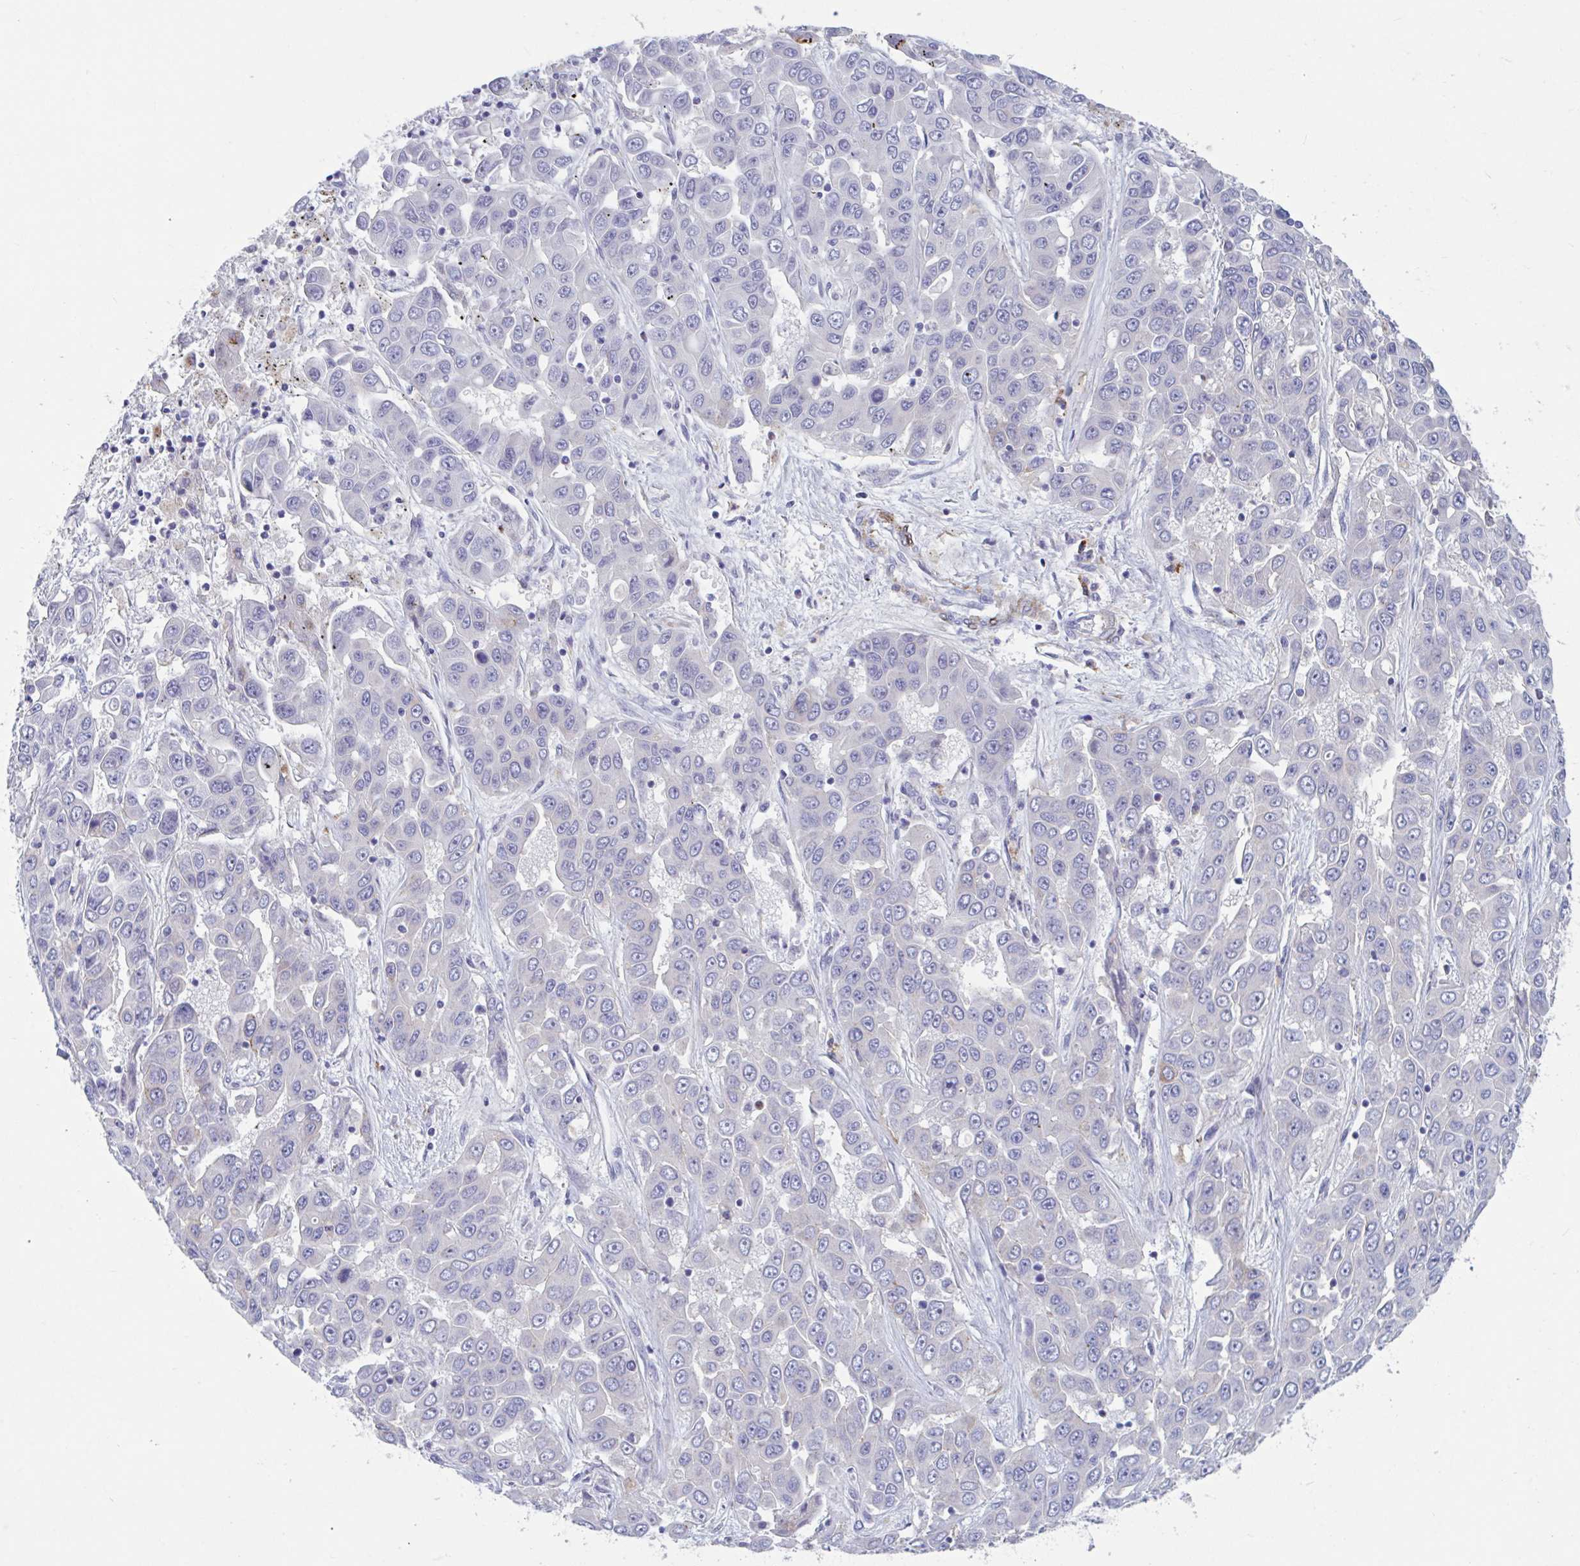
{"staining": {"intensity": "negative", "quantity": "none", "location": "none"}, "tissue": "liver cancer", "cell_type": "Tumor cells", "image_type": "cancer", "snomed": [{"axis": "morphology", "description": "Cholangiocarcinoma"}, {"axis": "topography", "description": "Liver"}], "caption": "Liver cholangiocarcinoma was stained to show a protein in brown. There is no significant positivity in tumor cells.", "gene": "ZNHIT2", "patient": {"sex": "female", "age": 52}}